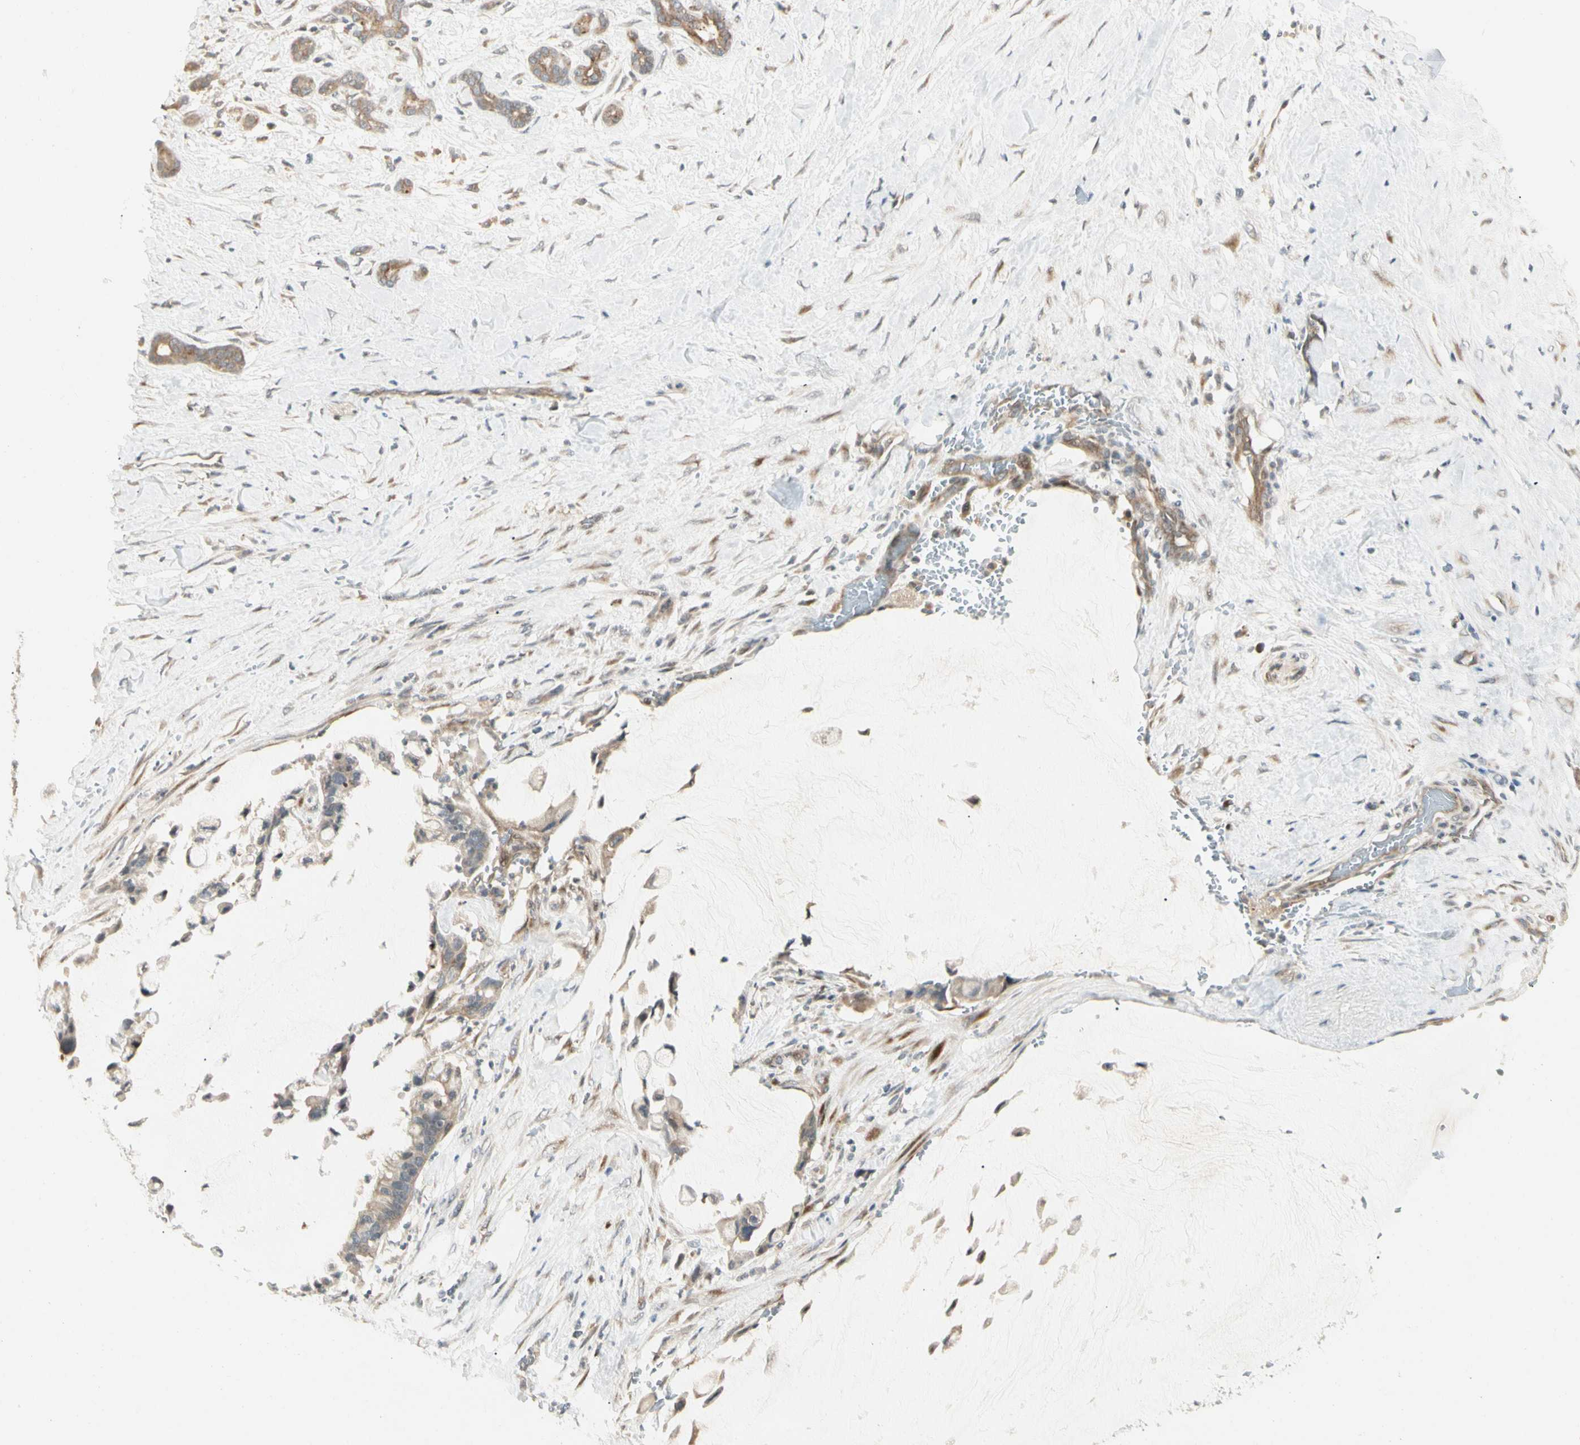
{"staining": {"intensity": "weak", "quantity": ">75%", "location": "cytoplasmic/membranous"}, "tissue": "pancreatic cancer", "cell_type": "Tumor cells", "image_type": "cancer", "snomed": [{"axis": "morphology", "description": "Adenocarcinoma, NOS"}, {"axis": "topography", "description": "Pancreas"}], "caption": "Immunohistochemistry (IHC) image of neoplastic tissue: pancreatic adenocarcinoma stained using immunohistochemistry shows low levels of weak protein expression localized specifically in the cytoplasmic/membranous of tumor cells, appearing as a cytoplasmic/membranous brown color.", "gene": "FNDC3B", "patient": {"sex": "male", "age": 41}}